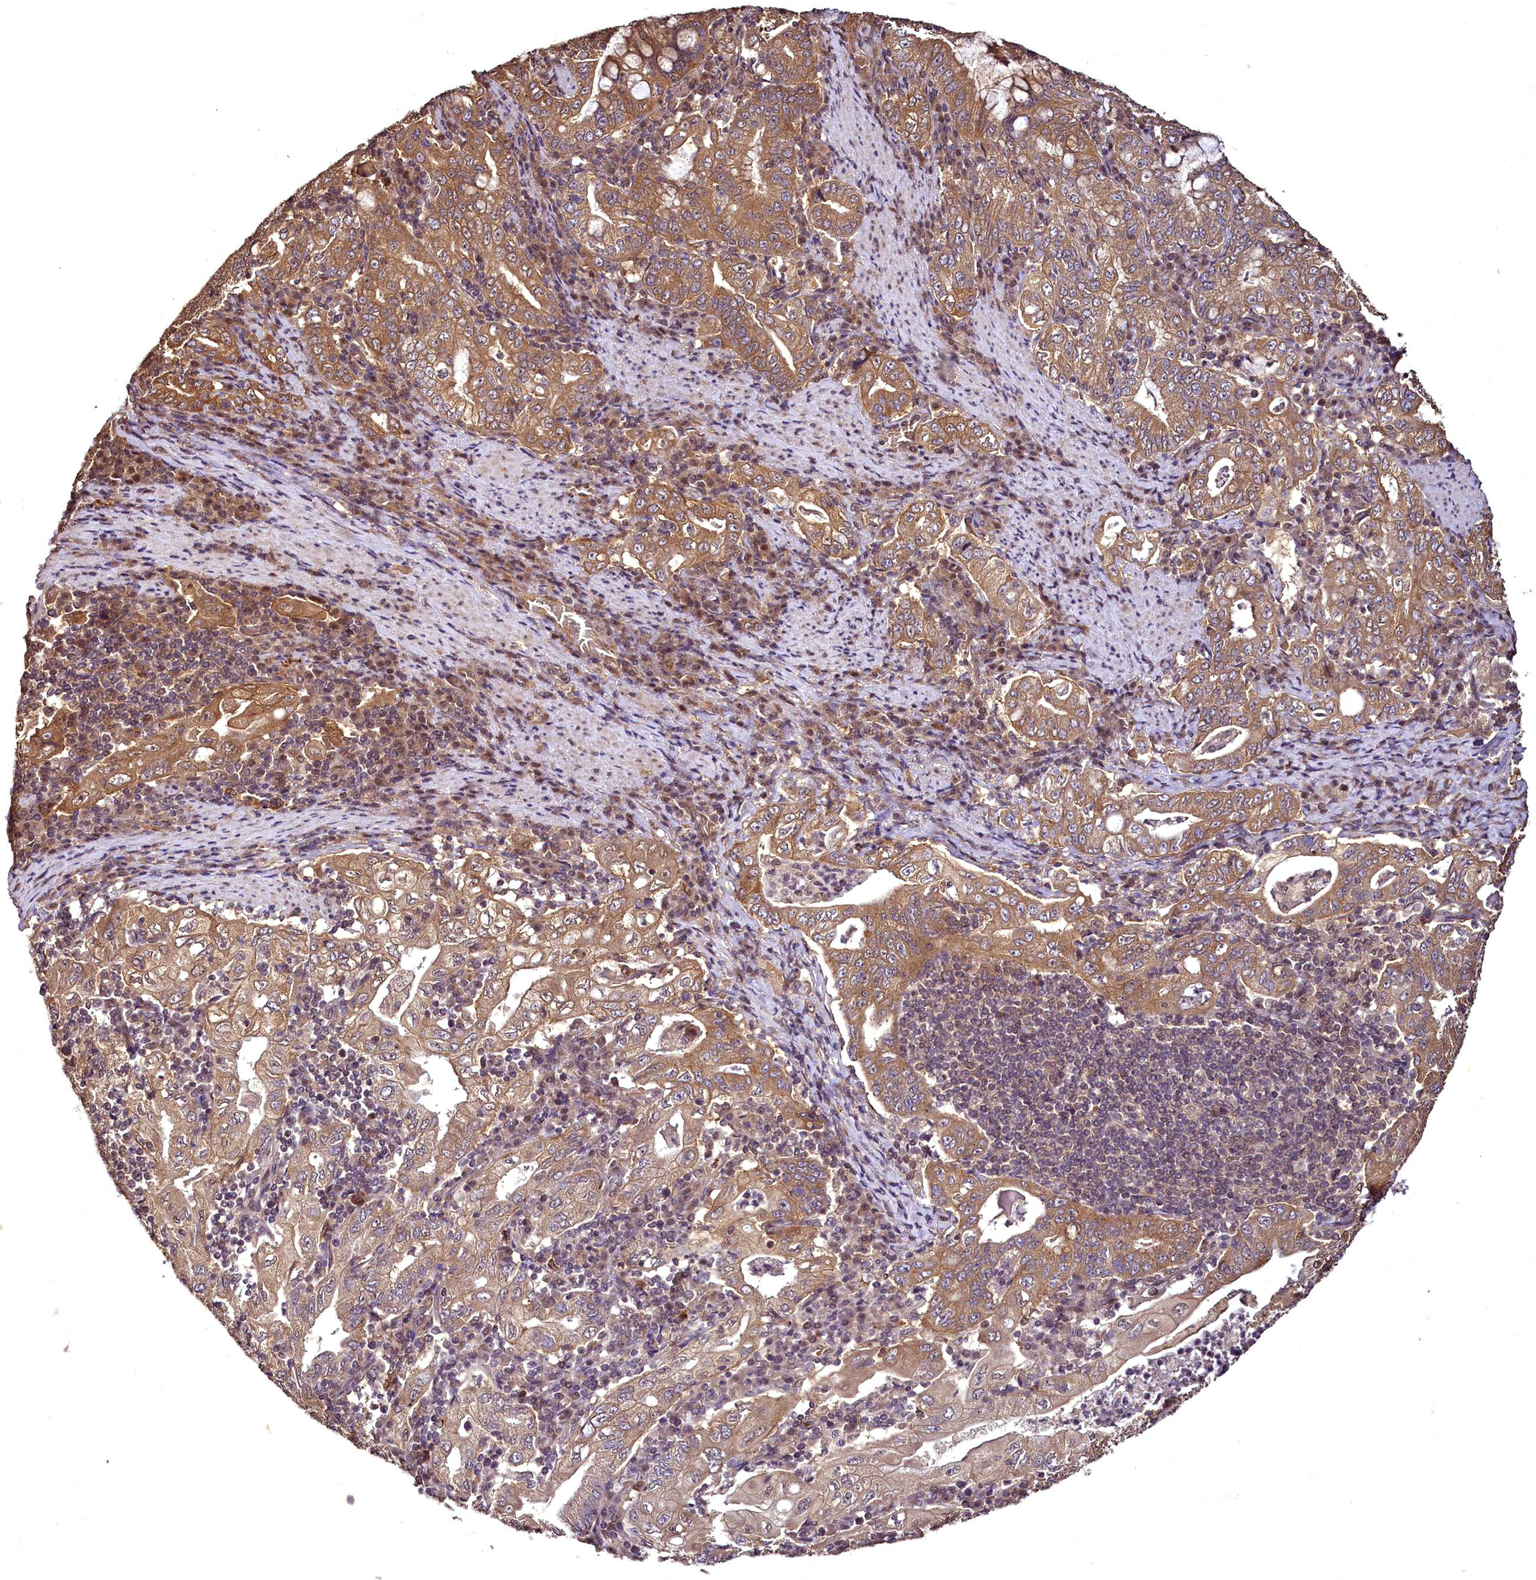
{"staining": {"intensity": "moderate", "quantity": ">75%", "location": "cytoplasmic/membranous"}, "tissue": "stomach cancer", "cell_type": "Tumor cells", "image_type": "cancer", "snomed": [{"axis": "morphology", "description": "Normal tissue, NOS"}, {"axis": "morphology", "description": "Adenocarcinoma, NOS"}, {"axis": "topography", "description": "Esophagus"}, {"axis": "topography", "description": "Stomach, upper"}, {"axis": "topography", "description": "Peripheral nerve tissue"}], "caption": "The histopathology image demonstrates immunohistochemical staining of stomach cancer. There is moderate cytoplasmic/membranous staining is appreciated in about >75% of tumor cells.", "gene": "VPS51", "patient": {"sex": "male", "age": 62}}